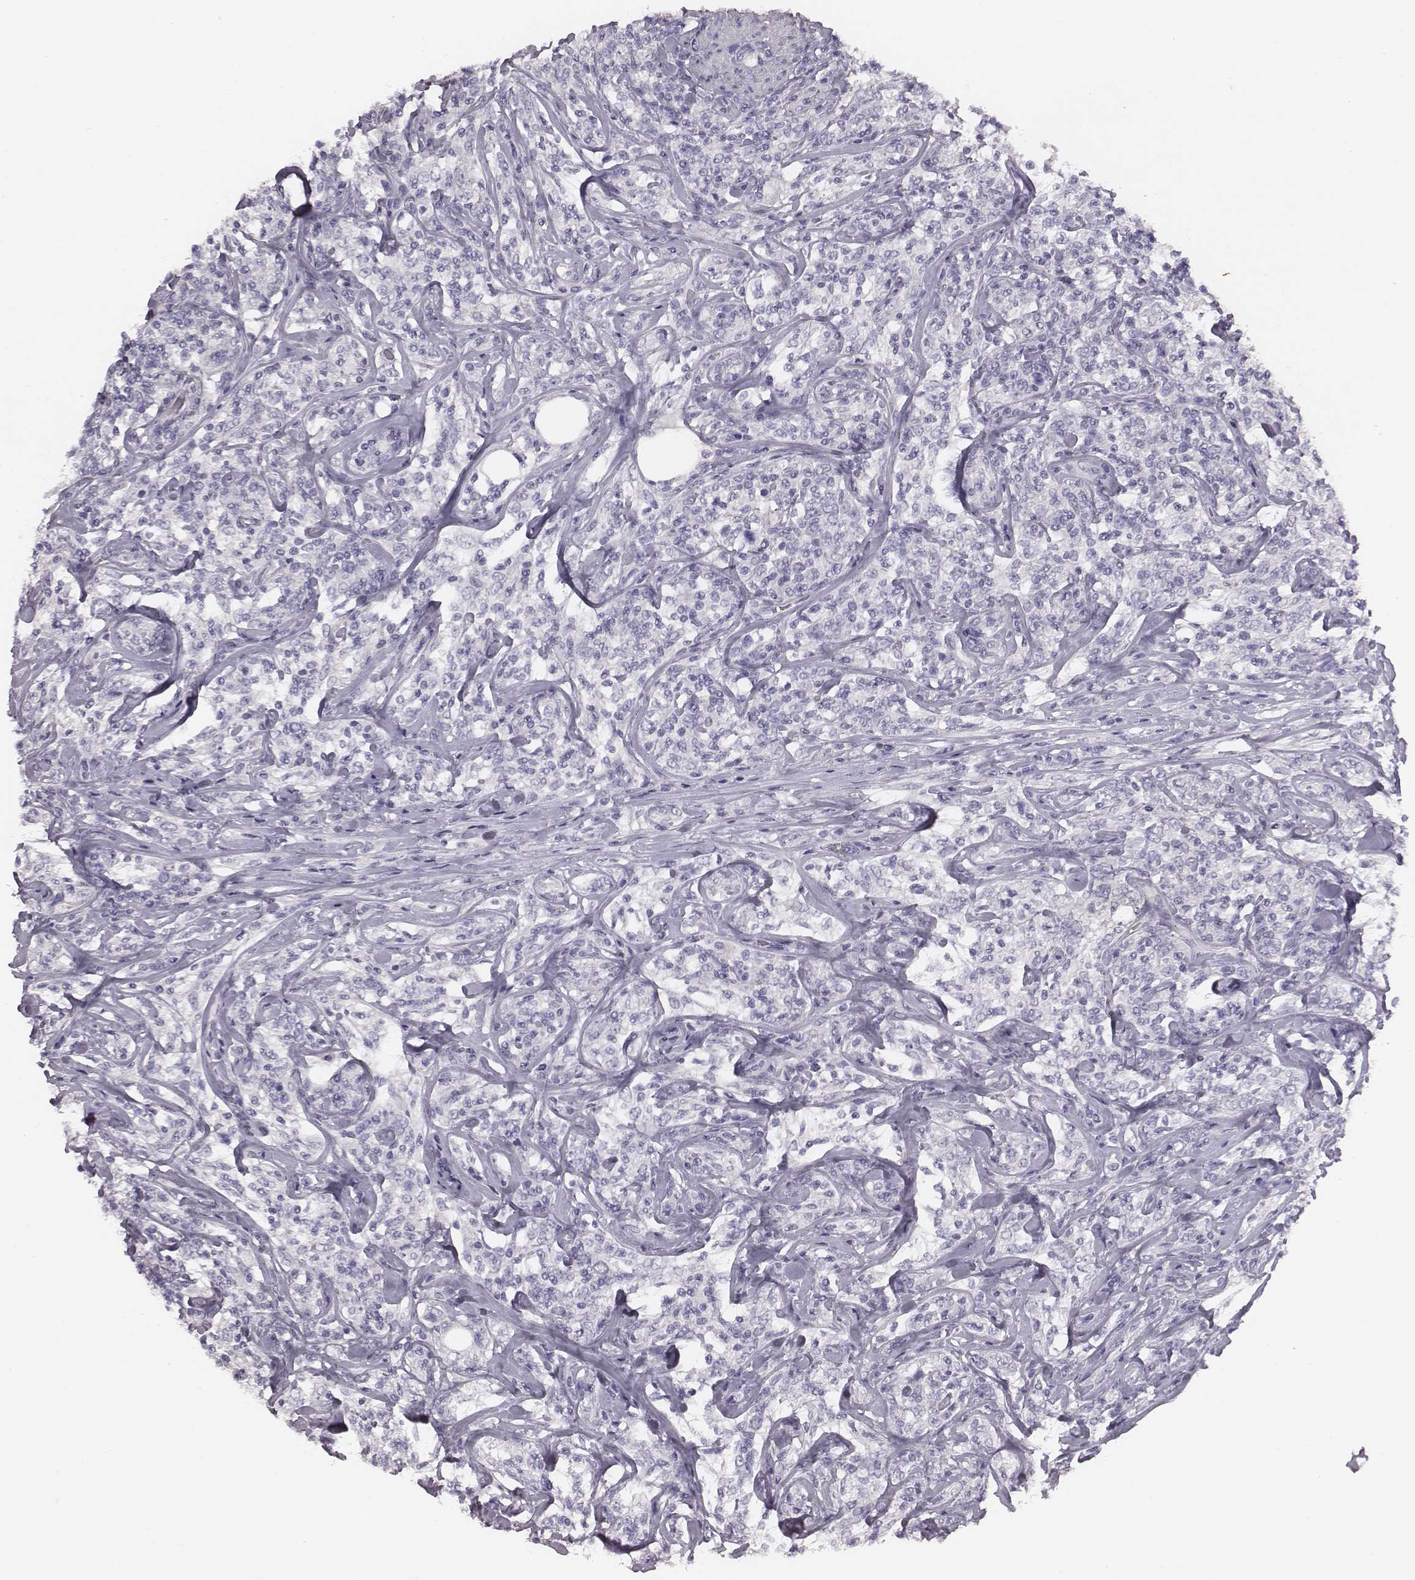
{"staining": {"intensity": "negative", "quantity": "none", "location": "none"}, "tissue": "lymphoma", "cell_type": "Tumor cells", "image_type": "cancer", "snomed": [{"axis": "morphology", "description": "Malignant lymphoma, non-Hodgkin's type, High grade"}, {"axis": "topography", "description": "Lymph node"}], "caption": "IHC histopathology image of neoplastic tissue: human lymphoma stained with DAB (3,3'-diaminobenzidine) shows no significant protein expression in tumor cells.", "gene": "PDE8B", "patient": {"sex": "female", "age": 84}}